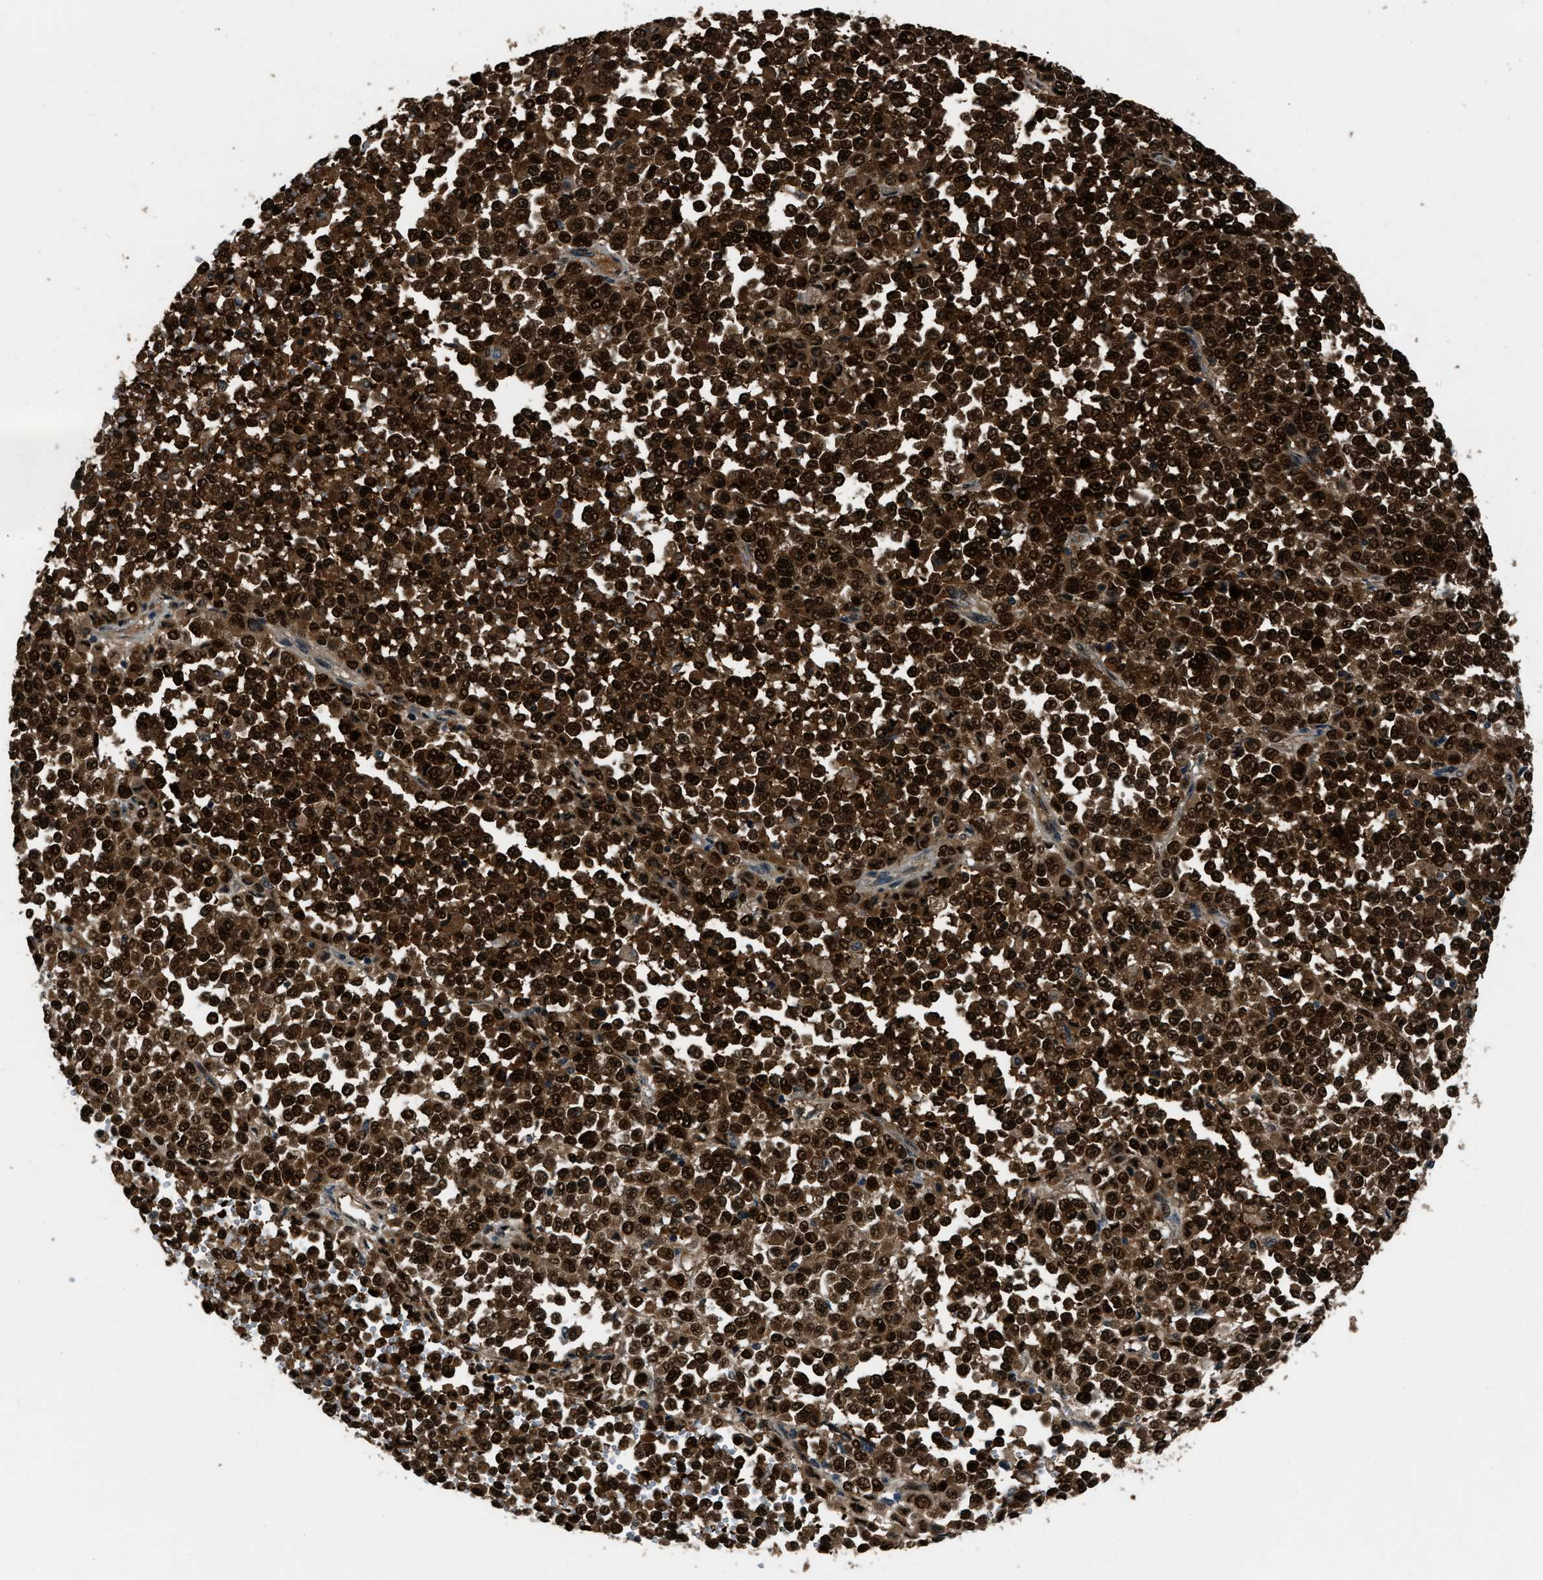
{"staining": {"intensity": "strong", "quantity": ">75%", "location": "cytoplasmic/membranous,nuclear"}, "tissue": "melanoma", "cell_type": "Tumor cells", "image_type": "cancer", "snomed": [{"axis": "morphology", "description": "Malignant melanoma, Metastatic site"}, {"axis": "topography", "description": "Pancreas"}], "caption": "Tumor cells display high levels of strong cytoplasmic/membranous and nuclear staining in approximately >75% of cells in melanoma.", "gene": "NUDCD3", "patient": {"sex": "female", "age": 30}}